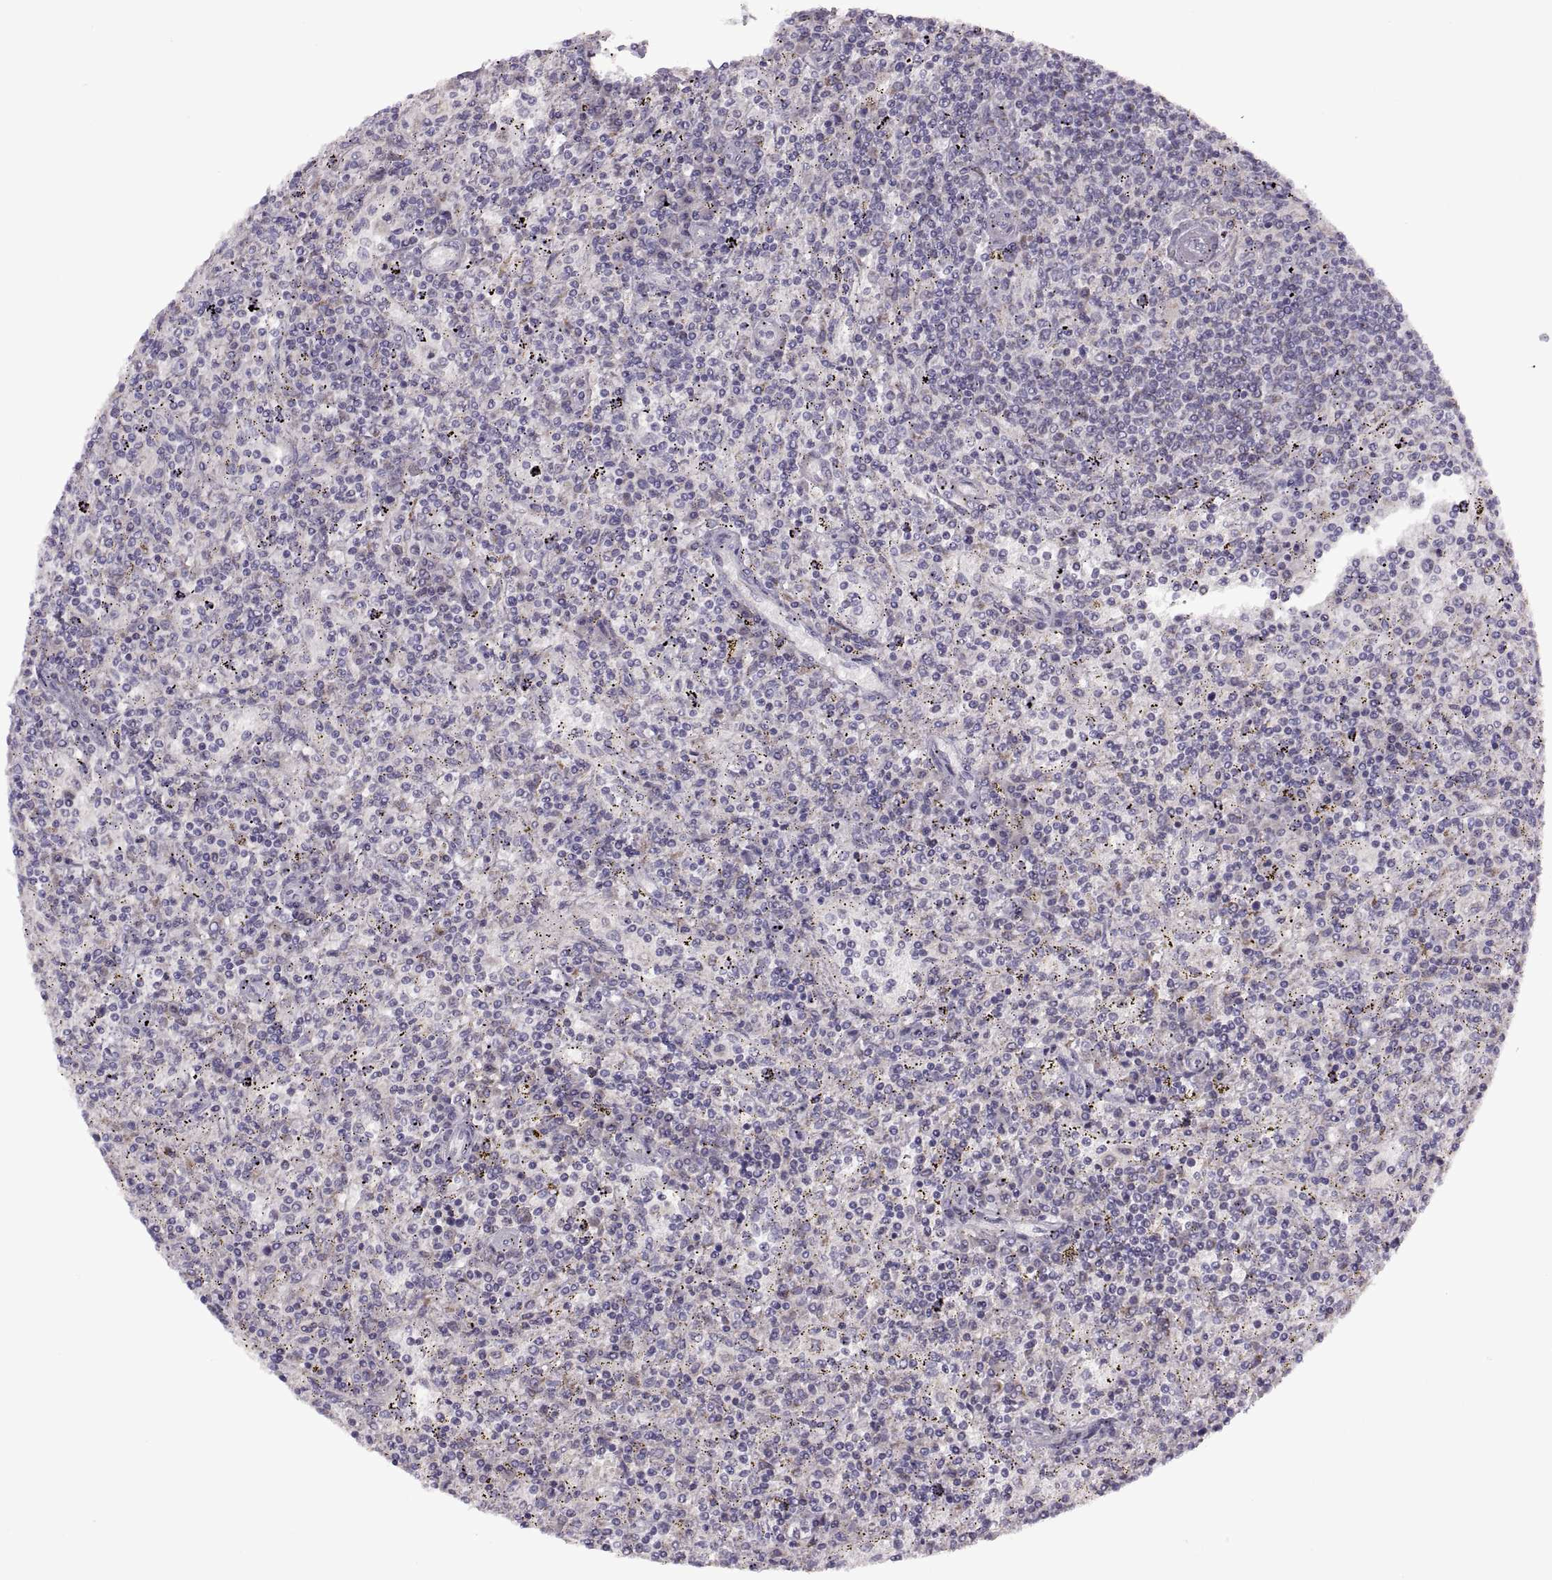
{"staining": {"intensity": "negative", "quantity": "none", "location": "none"}, "tissue": "lymphoma", "cell_type": "Tumor cells", "image_type": "cancer", "snomed": [{"axis": "morphology", "description": "Malignant lymphoma, non-Hodgkin's type, Low grade"}, {"axis": "topography", "description": "Spleen"}], "caption": "A histopathology image of lymphoma stained for a protein reveals no brown staining in tumor cells.", "gene": "PIERCE1", "patient": {"sex": "male", "age": 62}}